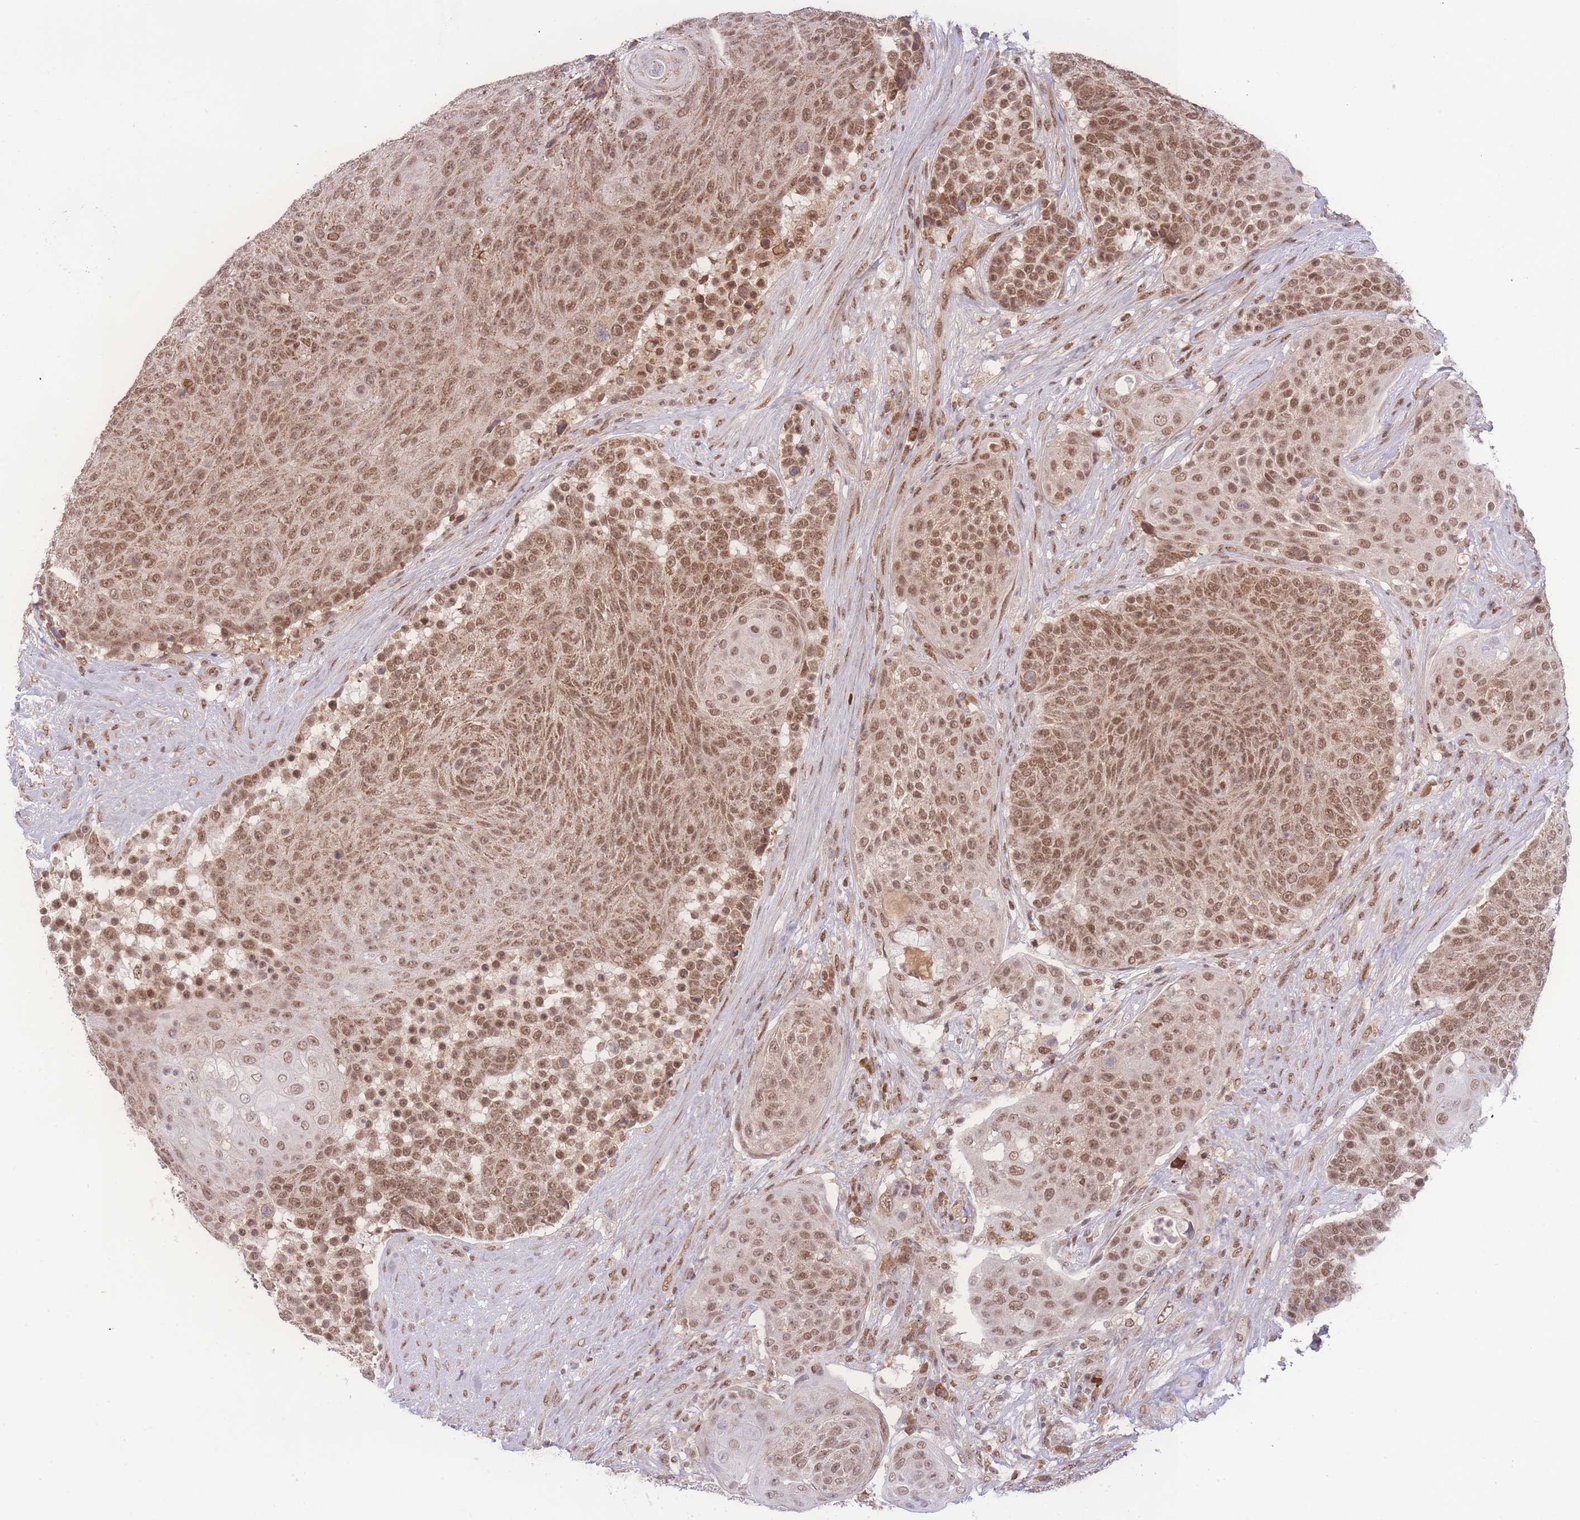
{"staining": {"intensity": "moderate", "quantity": ">75%", "location": "cytoplasmic/membranous,nuclear"}, "tissue": "urothelial cancer", "cell_type": "Tumor cells", "image_type": "cancer", "snomed": [{"axis": "morphology", "description": "Urothelial carcinoma, High grade"}, {"axis": "topography", "description": "Urinary bladder"}], "caption": "Protein expression analysis of human urothelial carcinoma (high-grade) reveals moderate cytoplasmic/membranous and nuclear staining in about >75% of tumor cells.", "gene": "RAVER1", "patient": {"sex": "female", "age": 63}}